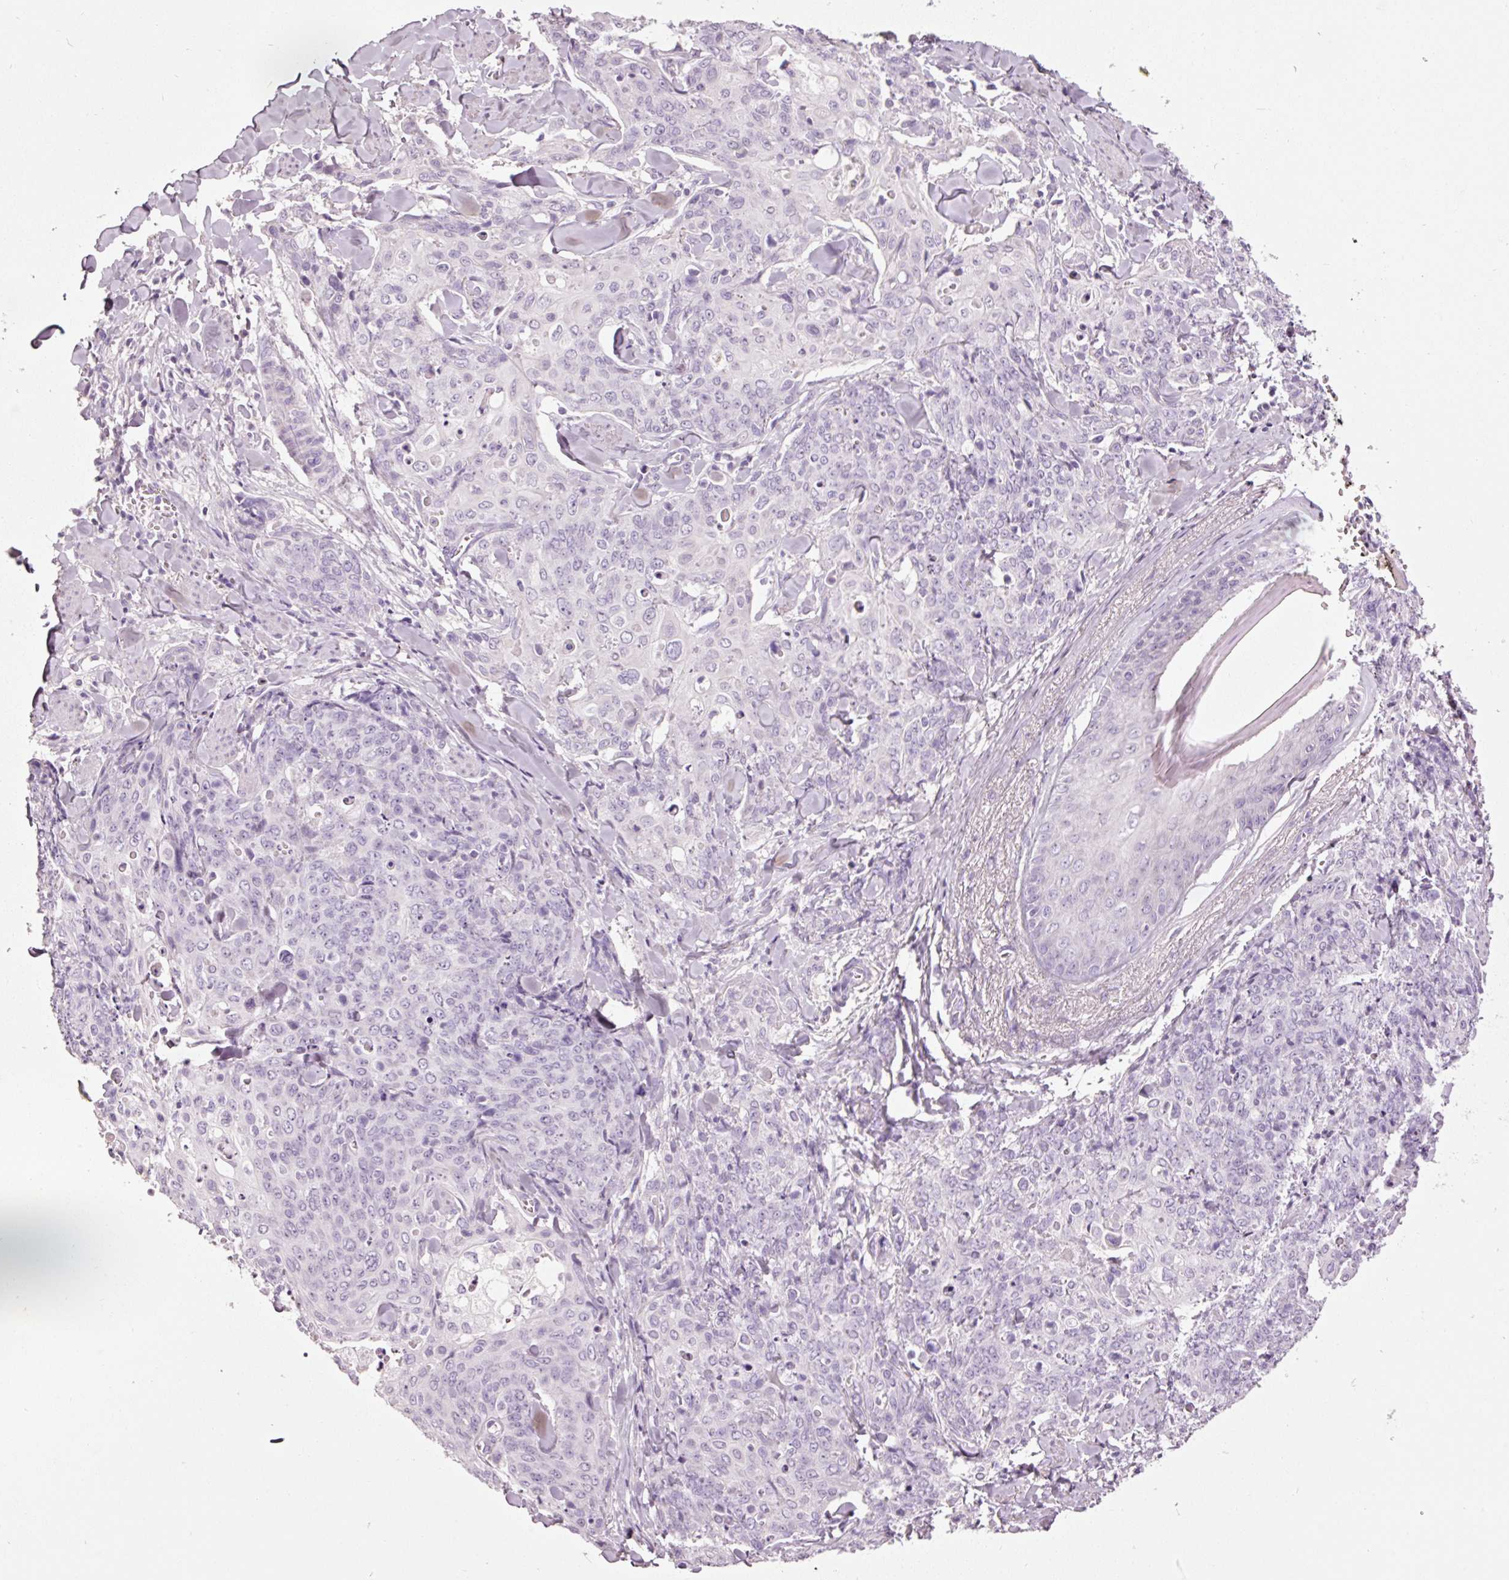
{"staining": {"intensity": "negative", "quantity": "none", "location": "none"}, "tissue": "skin cancer", "cell_type": "Tumor cells", "image_type": "cancer", "snomed": [{"axis": "morphology", "description": "Squamous cell carcinoma, NOS"}, {"axis": "topography", "description": "Skin"}, {"axis": "topography", "description": "Vulva"}], "caption": "Immunohistochemistry image of neoplastic tissue: squamous cell carcinoma (skin) stained with DAB (3,3'-diaminobenzidine) displays no significant protein staining in tumor cells.", "gene": "MUC5AC", "patient": {"sex": "female", "age": 85}}